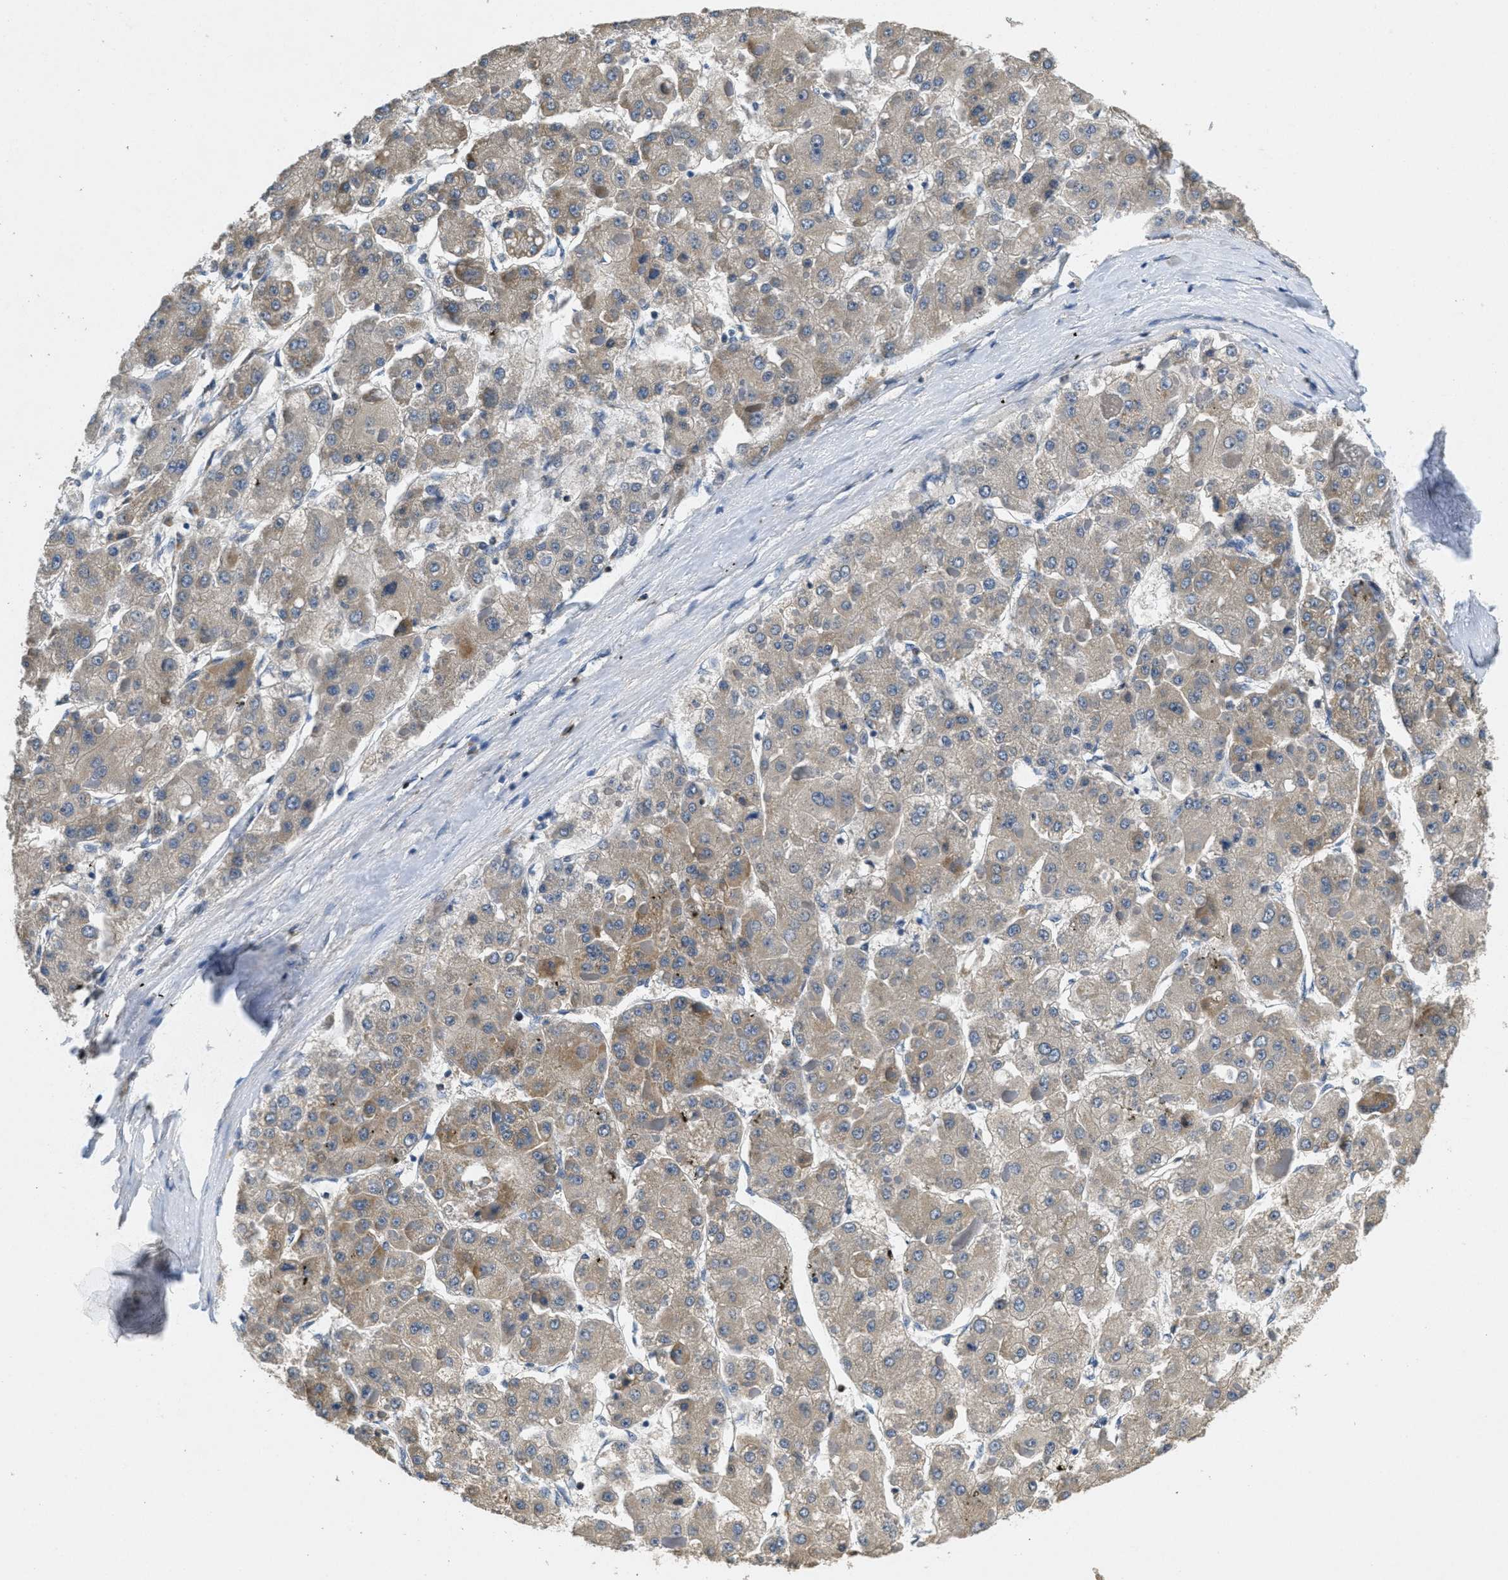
{"staining": {"intensity": "weak", "quantity": "25%-75%", "location": "cytoplasmic/membranous"}, "tissue": "liver cancer", "cell_type": "Tumor cells", "image_type": "cancer", "snomed": [{"axis": "morphology", "description": "Carcinoma, Hepatocellular, NOS"}, {"axis": "topography", "description": "Liver"}], "caption": "Protein expression analysis of hepatocellular carcinoma (liver) demonstrates weak cytoplasmic/membranous staining in approximately 25%-75% of tumor cells. The protein of interest is shown in brown color, while the nuclei are stained blue.", "gene": "TOMM70", "patient": {"sex": "female", "age": 73}}